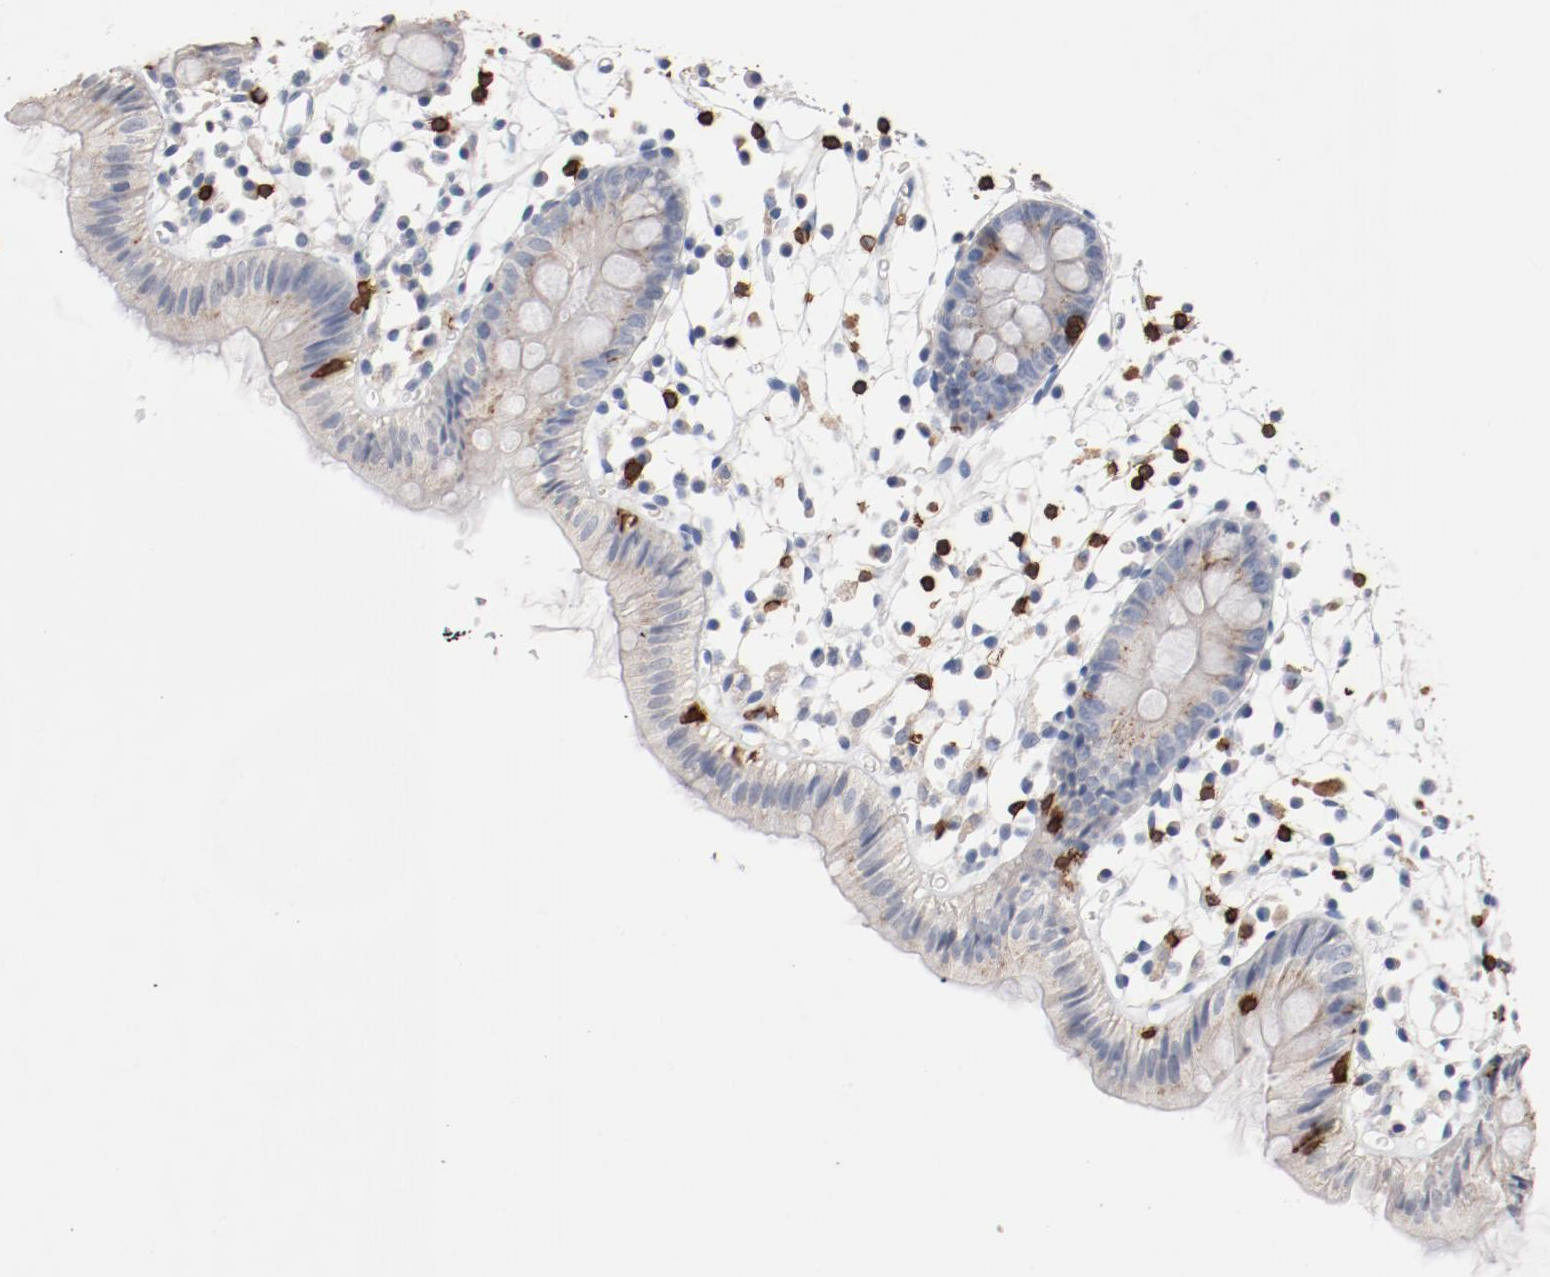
{"staining": {"intensity": "negative", "quantity": "none", "location": "none"}, "tissue": "colon", "cell_type": "Endothelial cells", "image_type": "normal", "snomed": [{"axis": "morphology", "description": "Normal tissue, NOS"}, {"axis": "topography", "description": "Colon"}], "caption": "Micrograph shows no protein expression in endothelial cells of normal colon.", "gene": "CD247", "patient": {"sex": "male", "age": 14}}